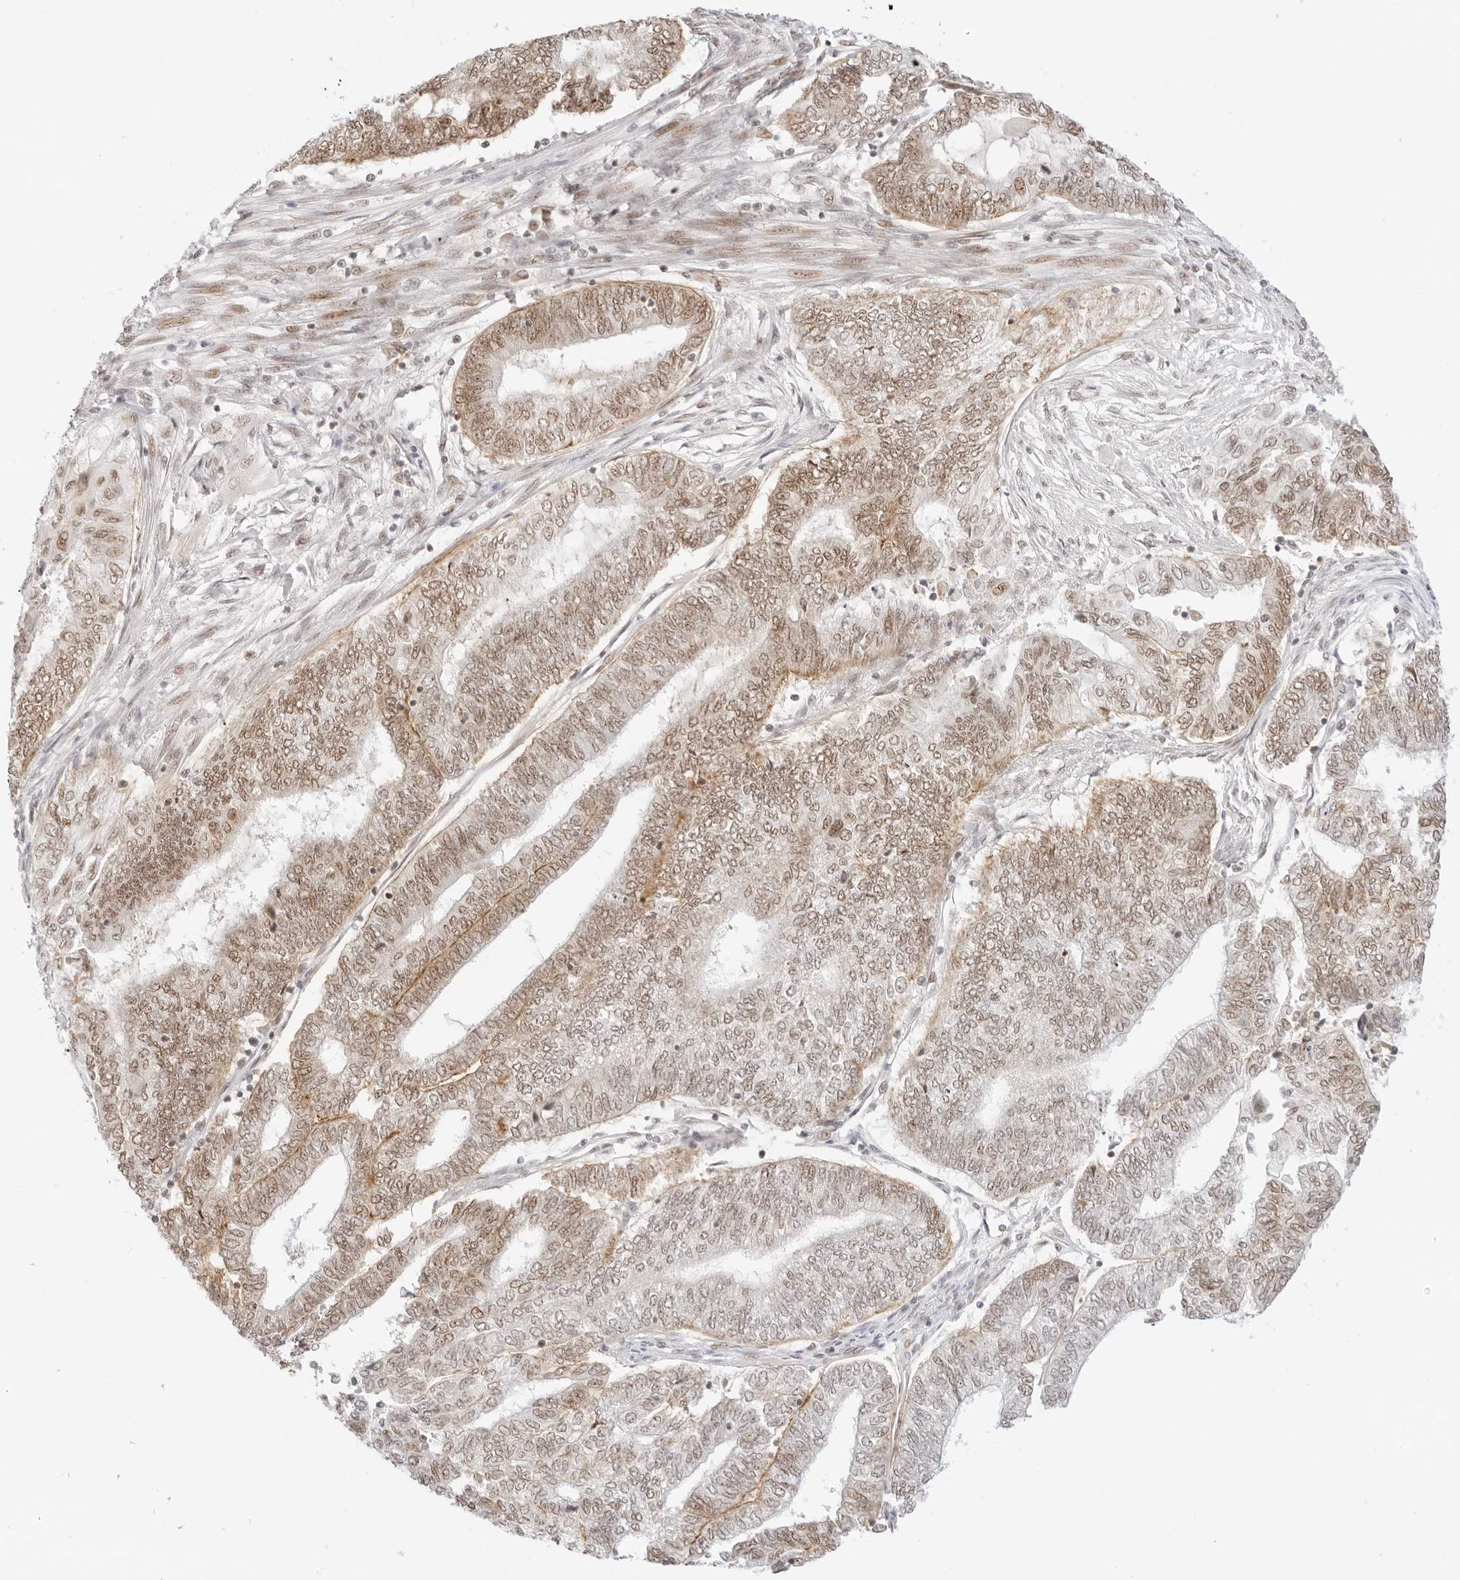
{"staining": {"intensity": "moderate", "quantity": ">75%", "location": "cytoplasmic/membranous,nuclear"}, "tissue": "endometrial cancer", "cell_type": "Tumor cells", "image_type": "cancer", "snomed": [{"axis": "morphology", "description": "Adenocarcinoma, NOS"}, {"axis": "topography", "description": "Uterus"}, {"axis": "topography", "description": "Endometrium"}], "caption": "A high-resolution micrograph shows immunohistochemistry staining of endometrial adenocarcinoma, which displays moderate cytoplasmic/membranous and nuclear staining in approximately >75% of tumor cells.", "gene": "ITGA6", "patient": {"sex": "female", "age": 70}}